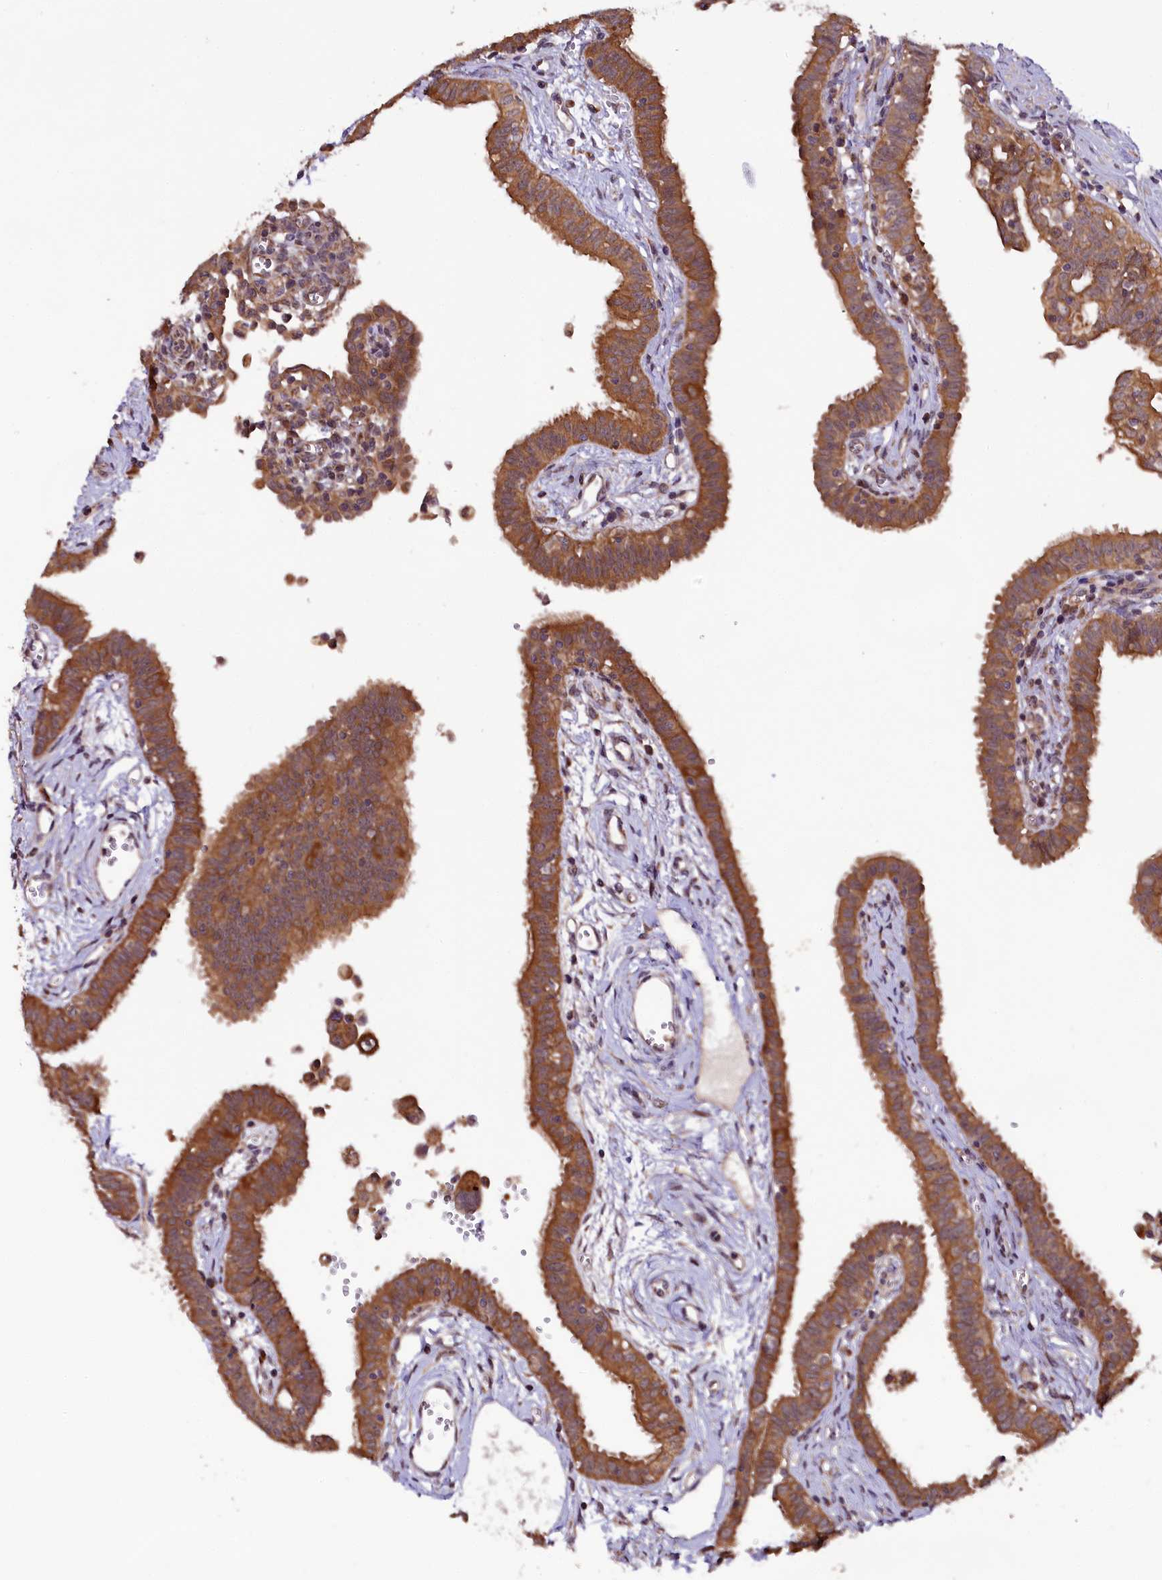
{"staining": {"intensity": "strong", "quantity": ">75%", "location": "cytoplasmic/membranous"}, "tissue": "fallopian tube", "cell_type": "Glandular cells", "image_type": "normal", "snomed": [{"axis": "morphology", "description": "Normal tissue, NOS"}, {"axis": "morphology", "description": "Carcinoma, NOS"}, {"axis": "topography", "description": "Fallopian tube"}, {"axis": "topography", "description": "Ovary"}], "caption": "Protein staining of unremarkable fallopian tube displays strong cytoplasmic/membranous staining in about >75% of glandular cells. (Stains: DAB (3,3'-diaminobenzidine) in brown, nuclei in blue, Microscopy: brightfield microscopy at high magnification).", "gene": "DOHH", "patient": {"sex": "female", "age": 59}}